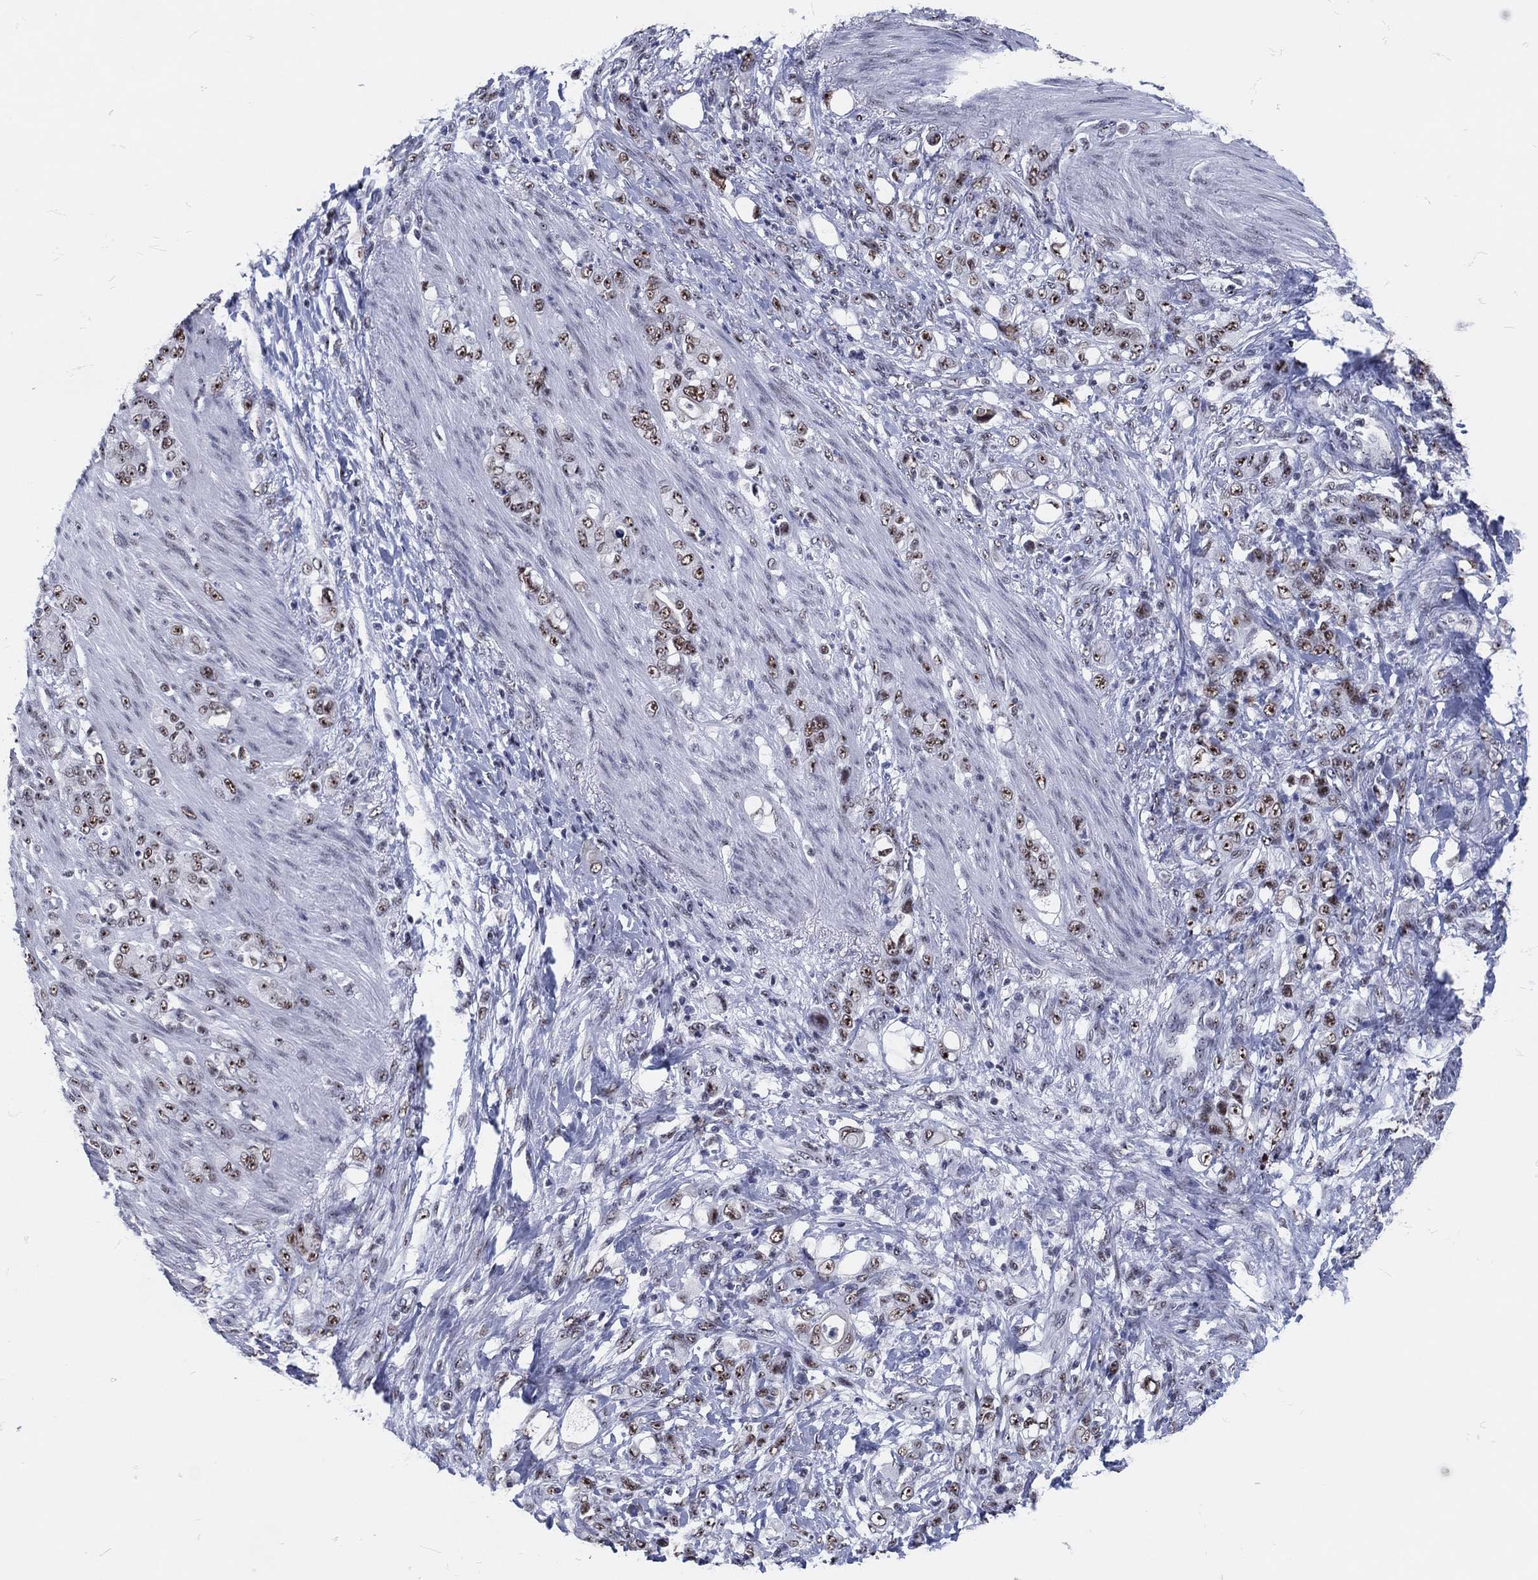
{"staining": {"intensity": "moderate", "quantity": "25%-75%", "location": "nuclear"}, "tissue": "stomach cancer", "cell_type": "Tumor cells", "image_type": "cancer", "snomed": [{"axis": "morphology", "description": "Adenocarcinoma, NOS"}, {"axis": "topography", "description": "Stomach"}], "caption": "The image shows immunohistochemical staining of stomach cancer. There is moderate nuclear positivity is present in approximately 25%-75% of tumor cells.", "gene": "MAPK8IP1", "patient": {"sex": "female", "age": 79}}